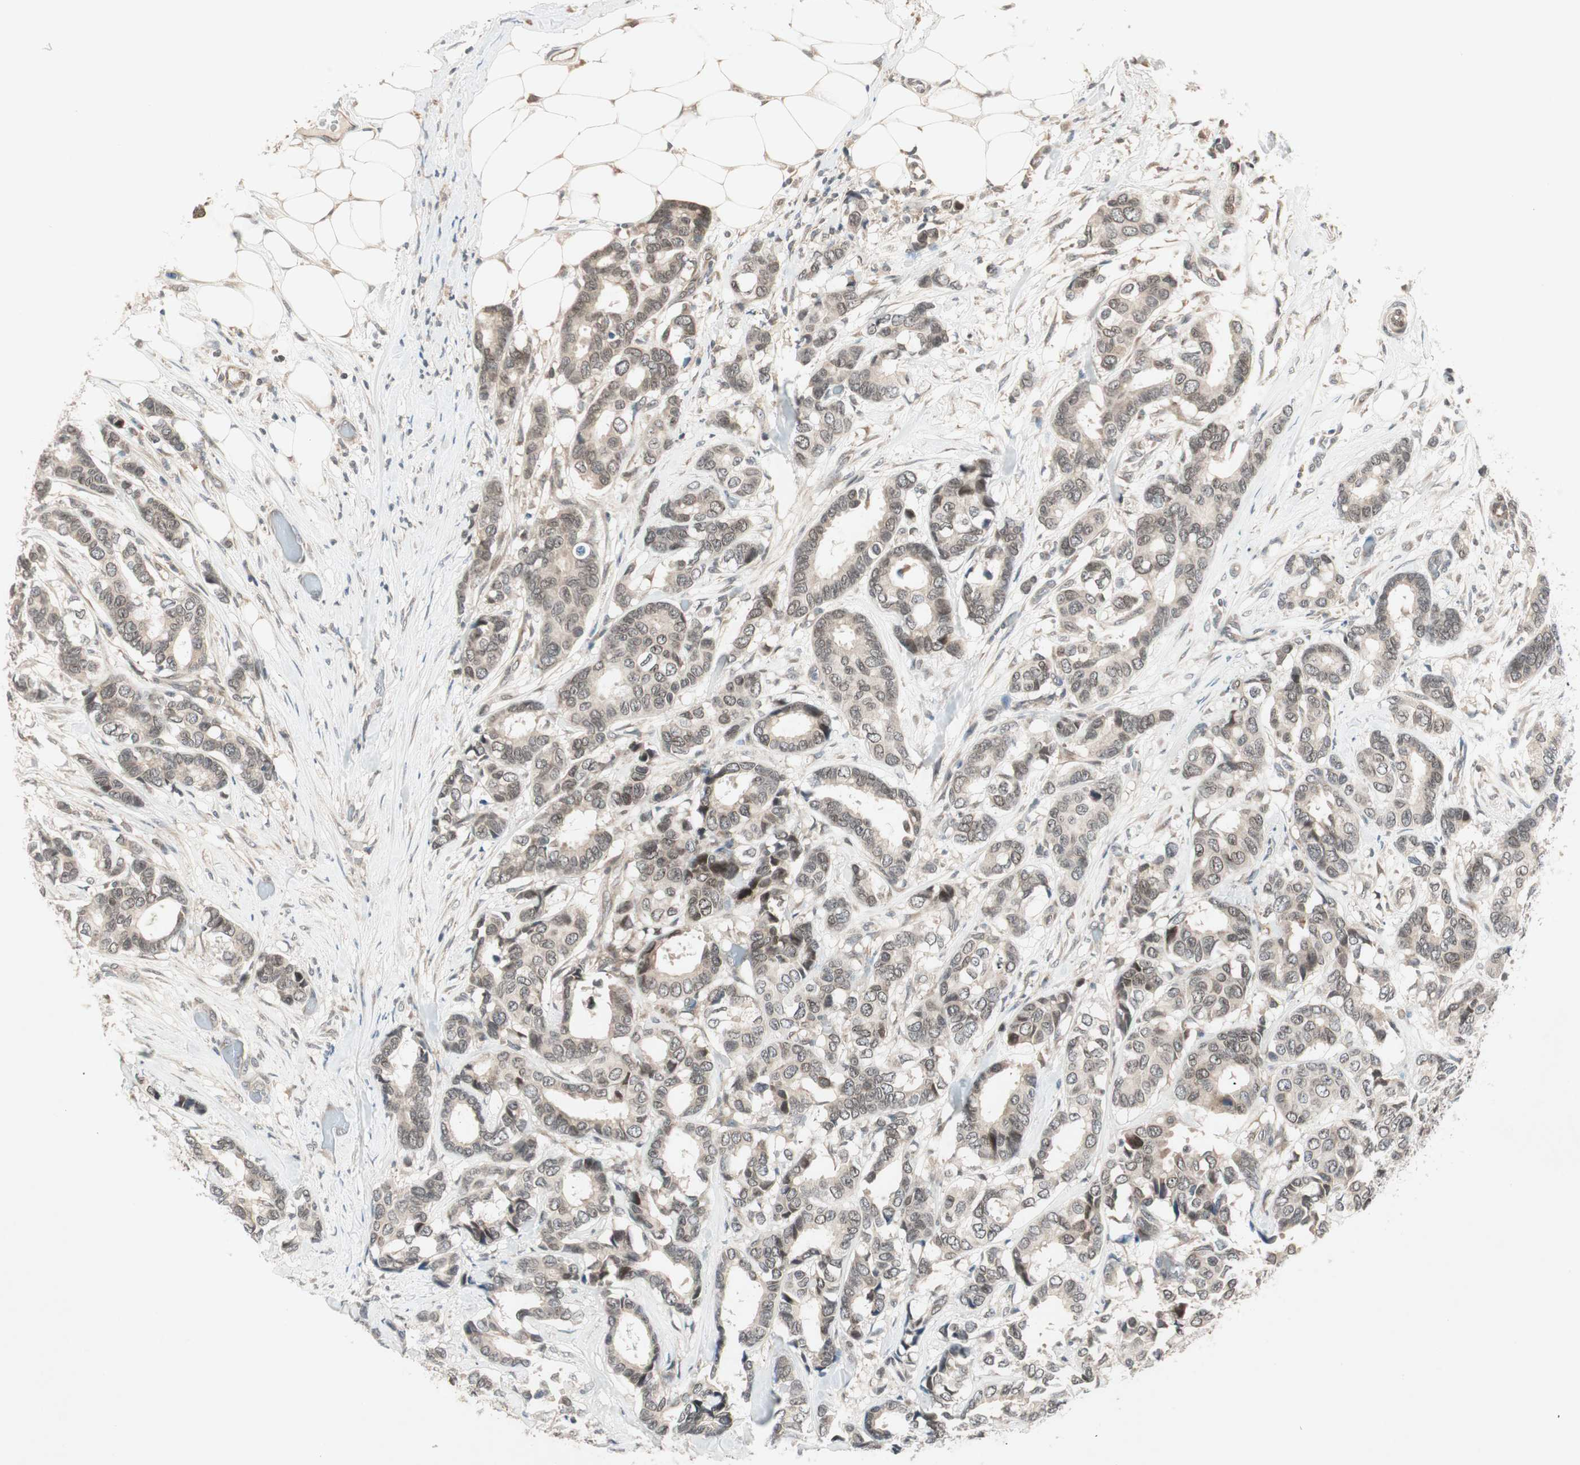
{"staining": {"intensity": "weak", "quantity": "25%-75%", "location": "cytoplasmic/membranous"}, "tissue": "breast cancer", "cell_type": "Tumor cells", "image_type": "cancer", "snomed": [{"axis": "morphology", "description": "Duct carcinoma"}, {"axis": "topography", "description": "Breast"}], "caption": "There is low levels of weak cytoplasmic/membranous staining in tumor cells of breast infiltrating ductal carcinoma, as demonstrated by immunohistochemical staining (brown color).", "gene": "PGBD1", "patient": {"sex": "female", "age": 87}}